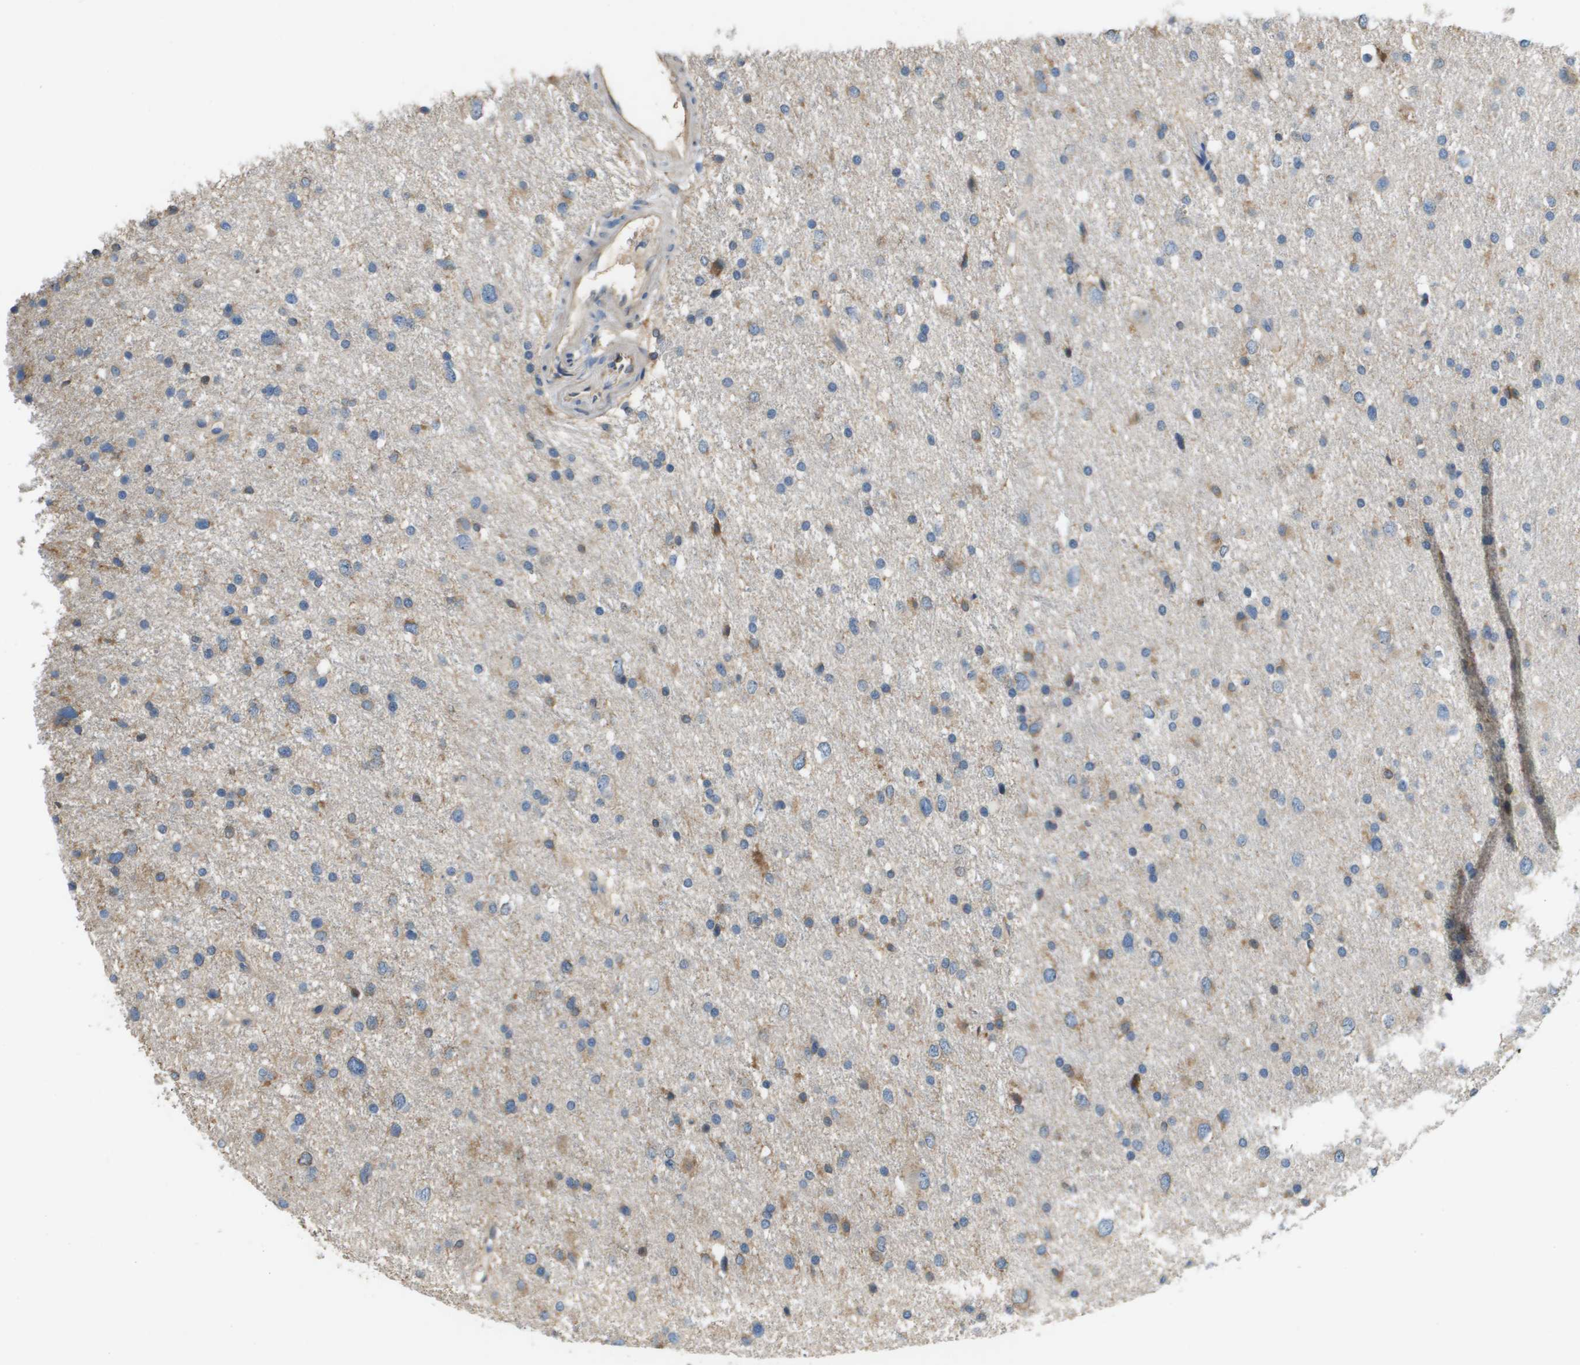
{"staining": {"intensity": "weak", "quantity": "25%-75%", "location": "cytoplasmic/membranous"}, "tissue": "glioma", "cell_type": "Tumor cells", "image_type": "cancer", "snomed": [{"axis": "morphology", "description": "Glioma, malignant, Low grade"}, {"axis": "topography", "description": "Brain"}], "caption": "High-power microscopy captured an IHC histopathology image of glioma, revealing weak cytoplasmic/membranous staining in approximately 25%-75% of tumor cells.", "gene": "SAMSN1", "patient": {"sex": "female", "age": 37}}